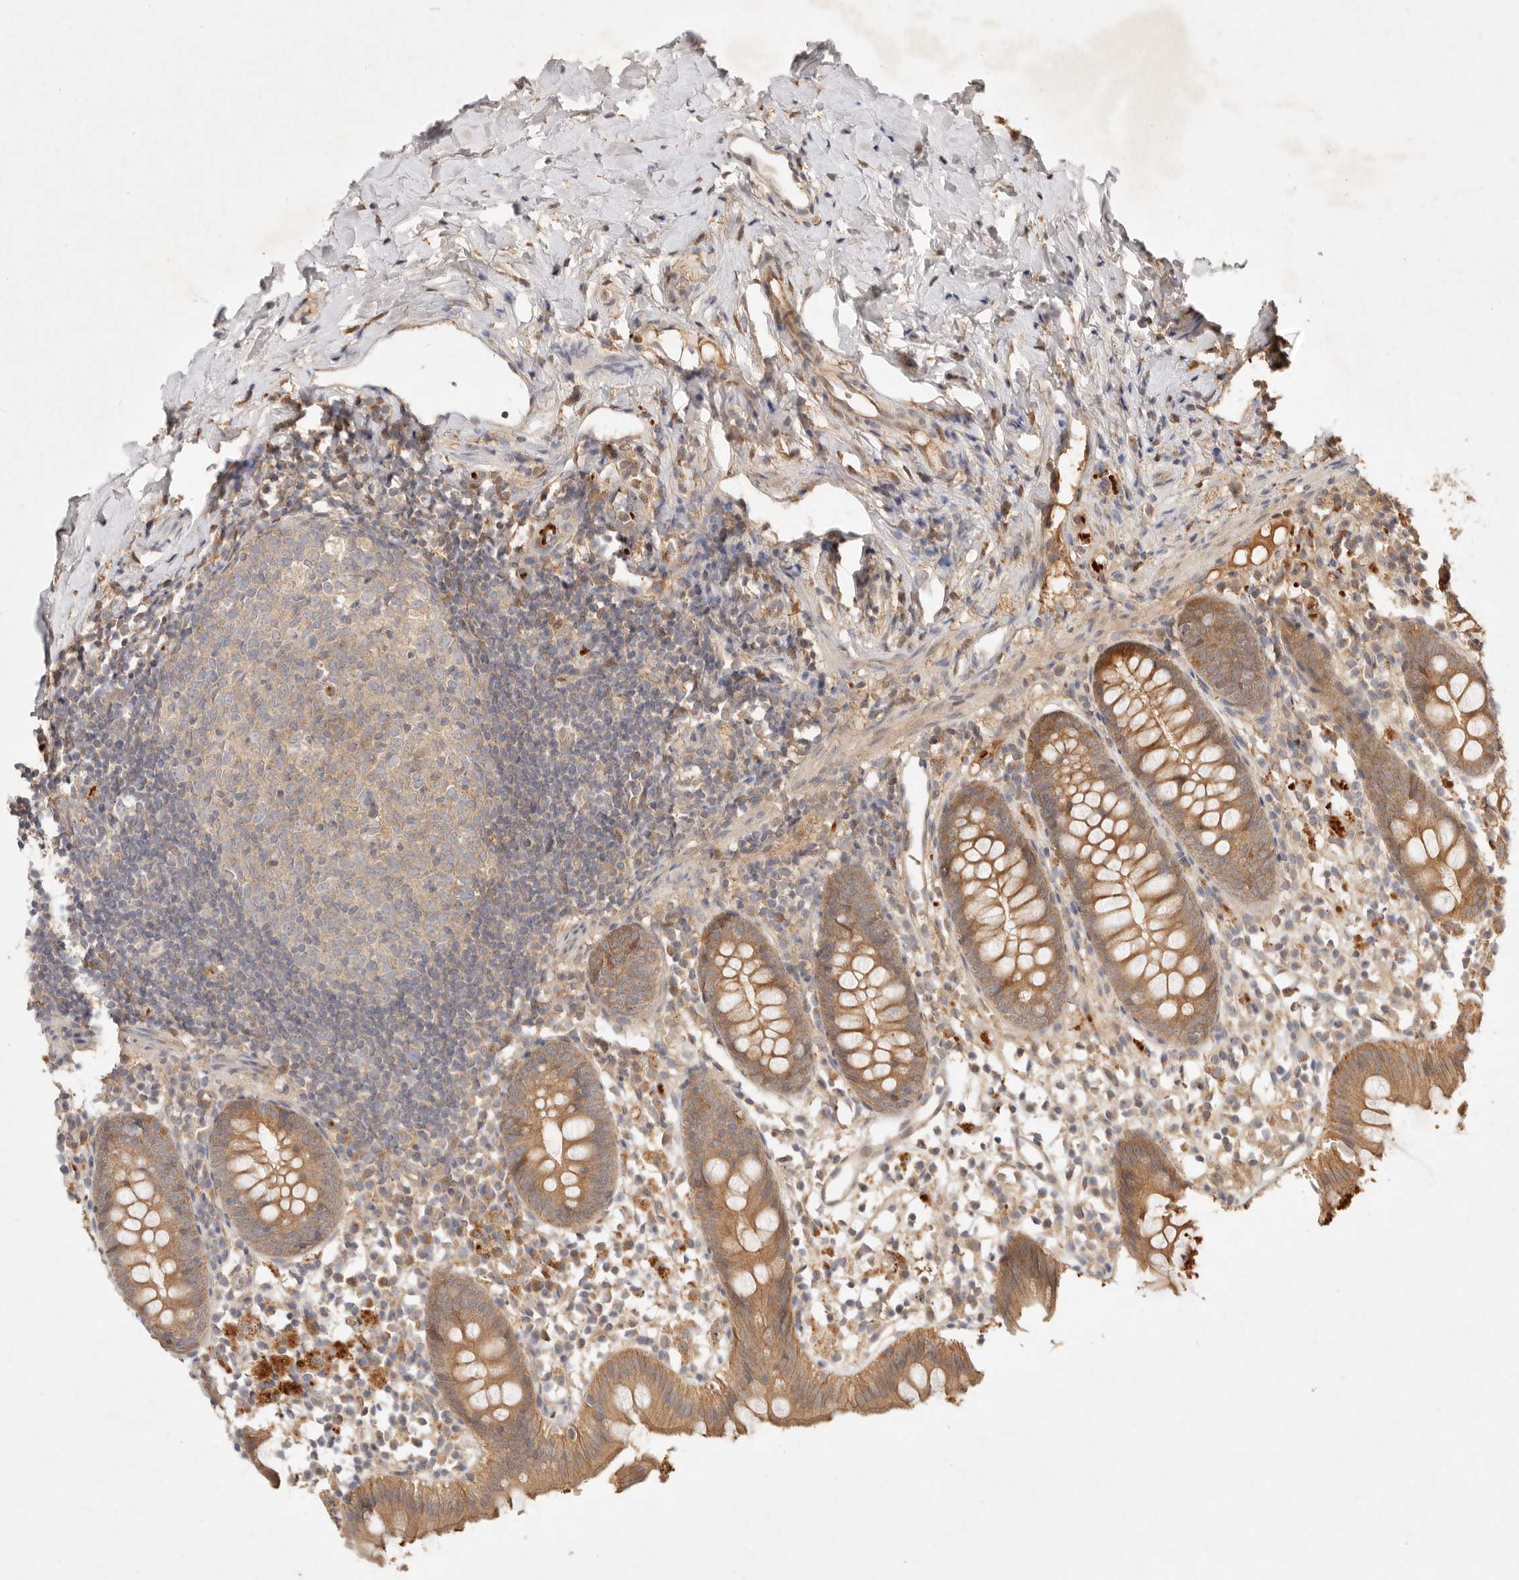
{"staining": {"intensity": "moderate", "quantity": ">75%", "location": "cytoplasmic/membranous"}, "tissue": "appendix", "cell_type": "Glandular cells", "image_type": "normal", "snomed": [{"axis": "morphology", "description": "Normal tissue, NOS"}, {"axis": "topography", "description": "Appendix"}], "caption": "A high-resolution histopathology image shows IHC staining of benign appendix, which demonstrates moderate cytoplasmic/membranous expression in approximately >75% of glandular cells.", "gene": "FREM2", "patient": {"sex": "female", "age": 20}}